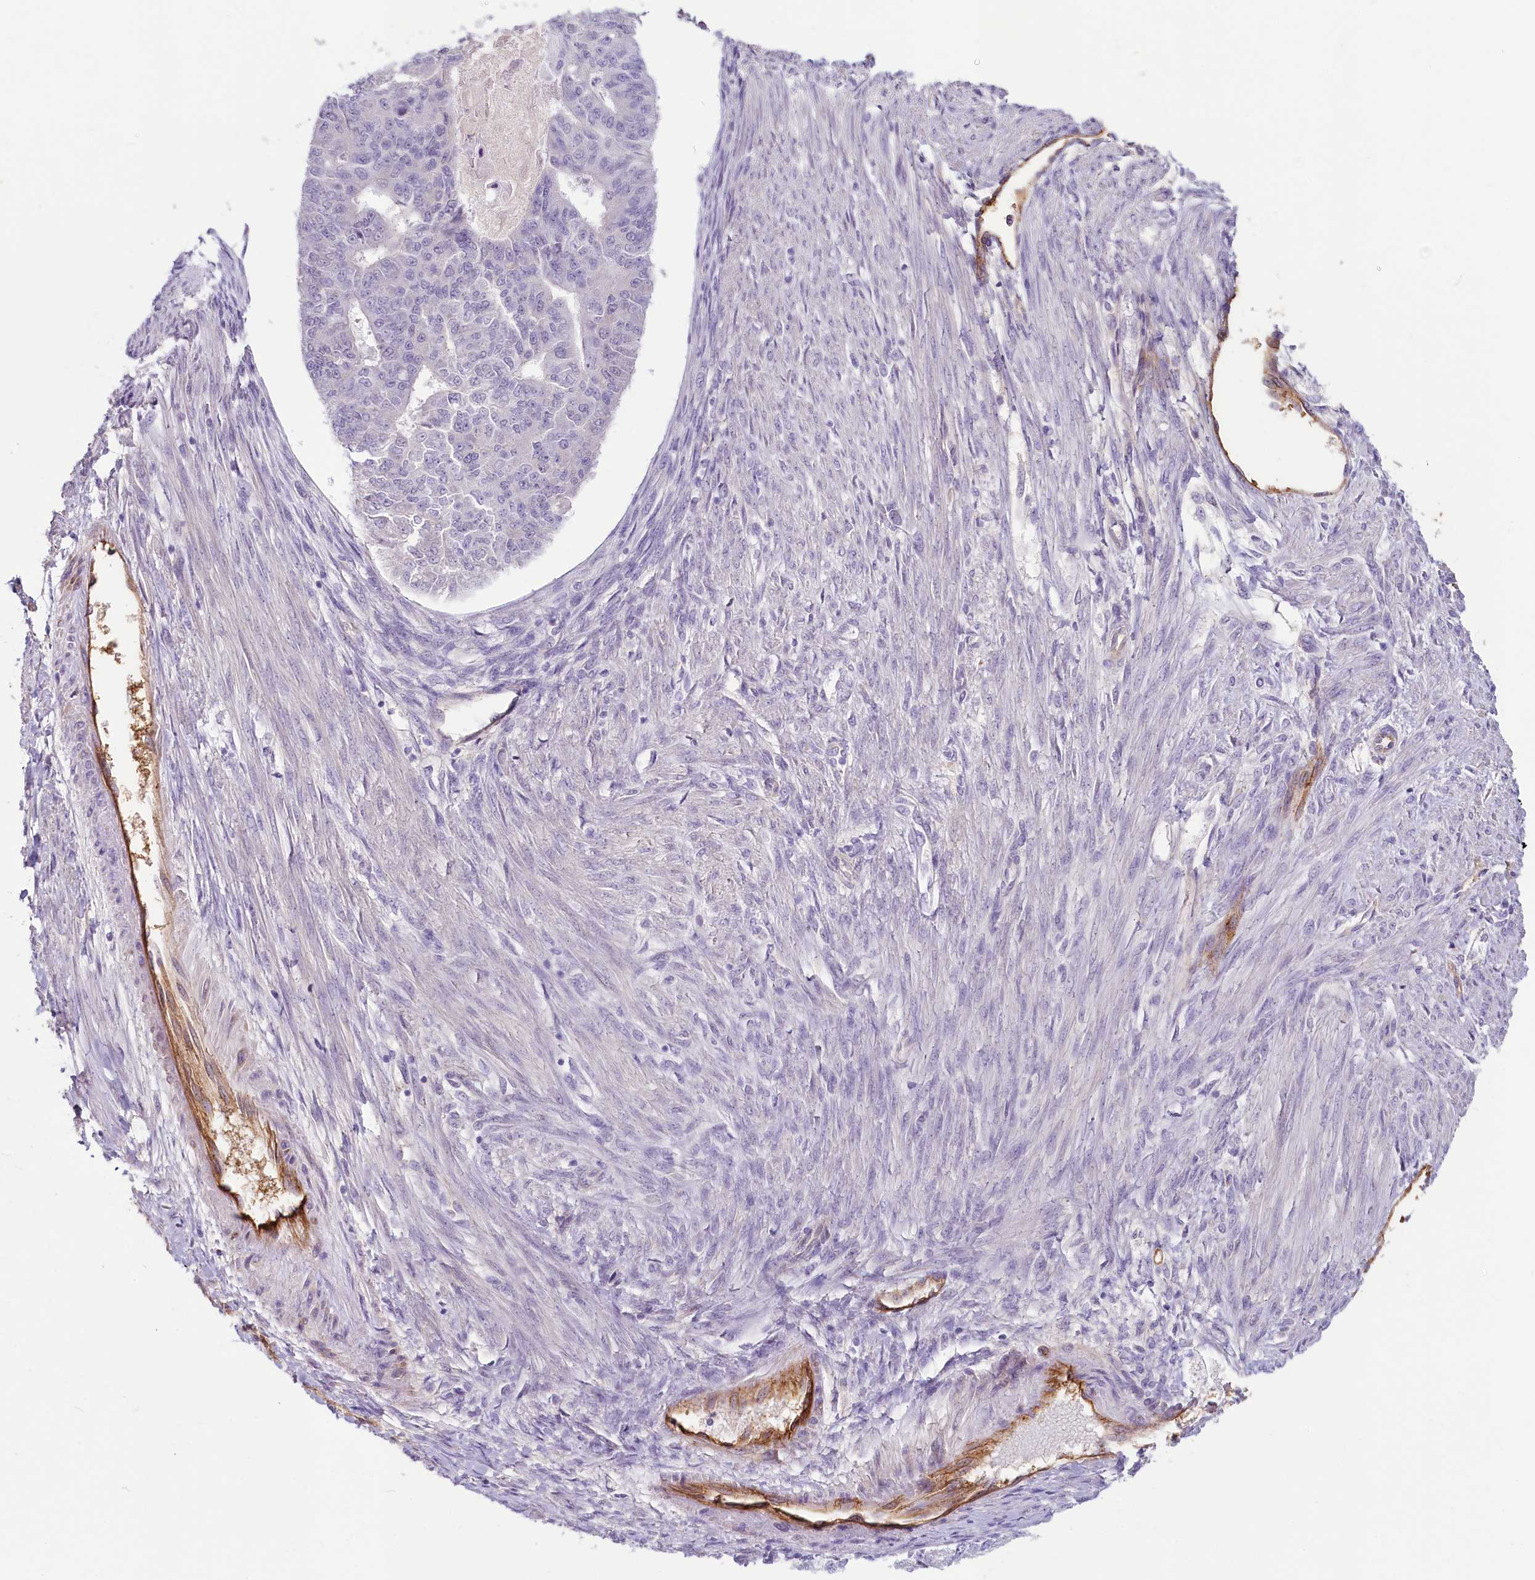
{"staining": {"intensity": "negative", "quantity": "none", "location": "none"}, "tissue": "endometrial cancer", "cell_type": "Tumor cells", "image_type": "cancer", "snomed": [{"axis": "morphology", "description": "Adenocarcinoma, NOS"}, {"axis": "topography", "description": "Endometrium"}], "caption": "Human endometrial cancer (adenocarcinoma) stained for a protein using IHC demonstrates no positivity in tumor cells.", "gene": "PROCR", "patient": {"sex": "female", "age": 32}}